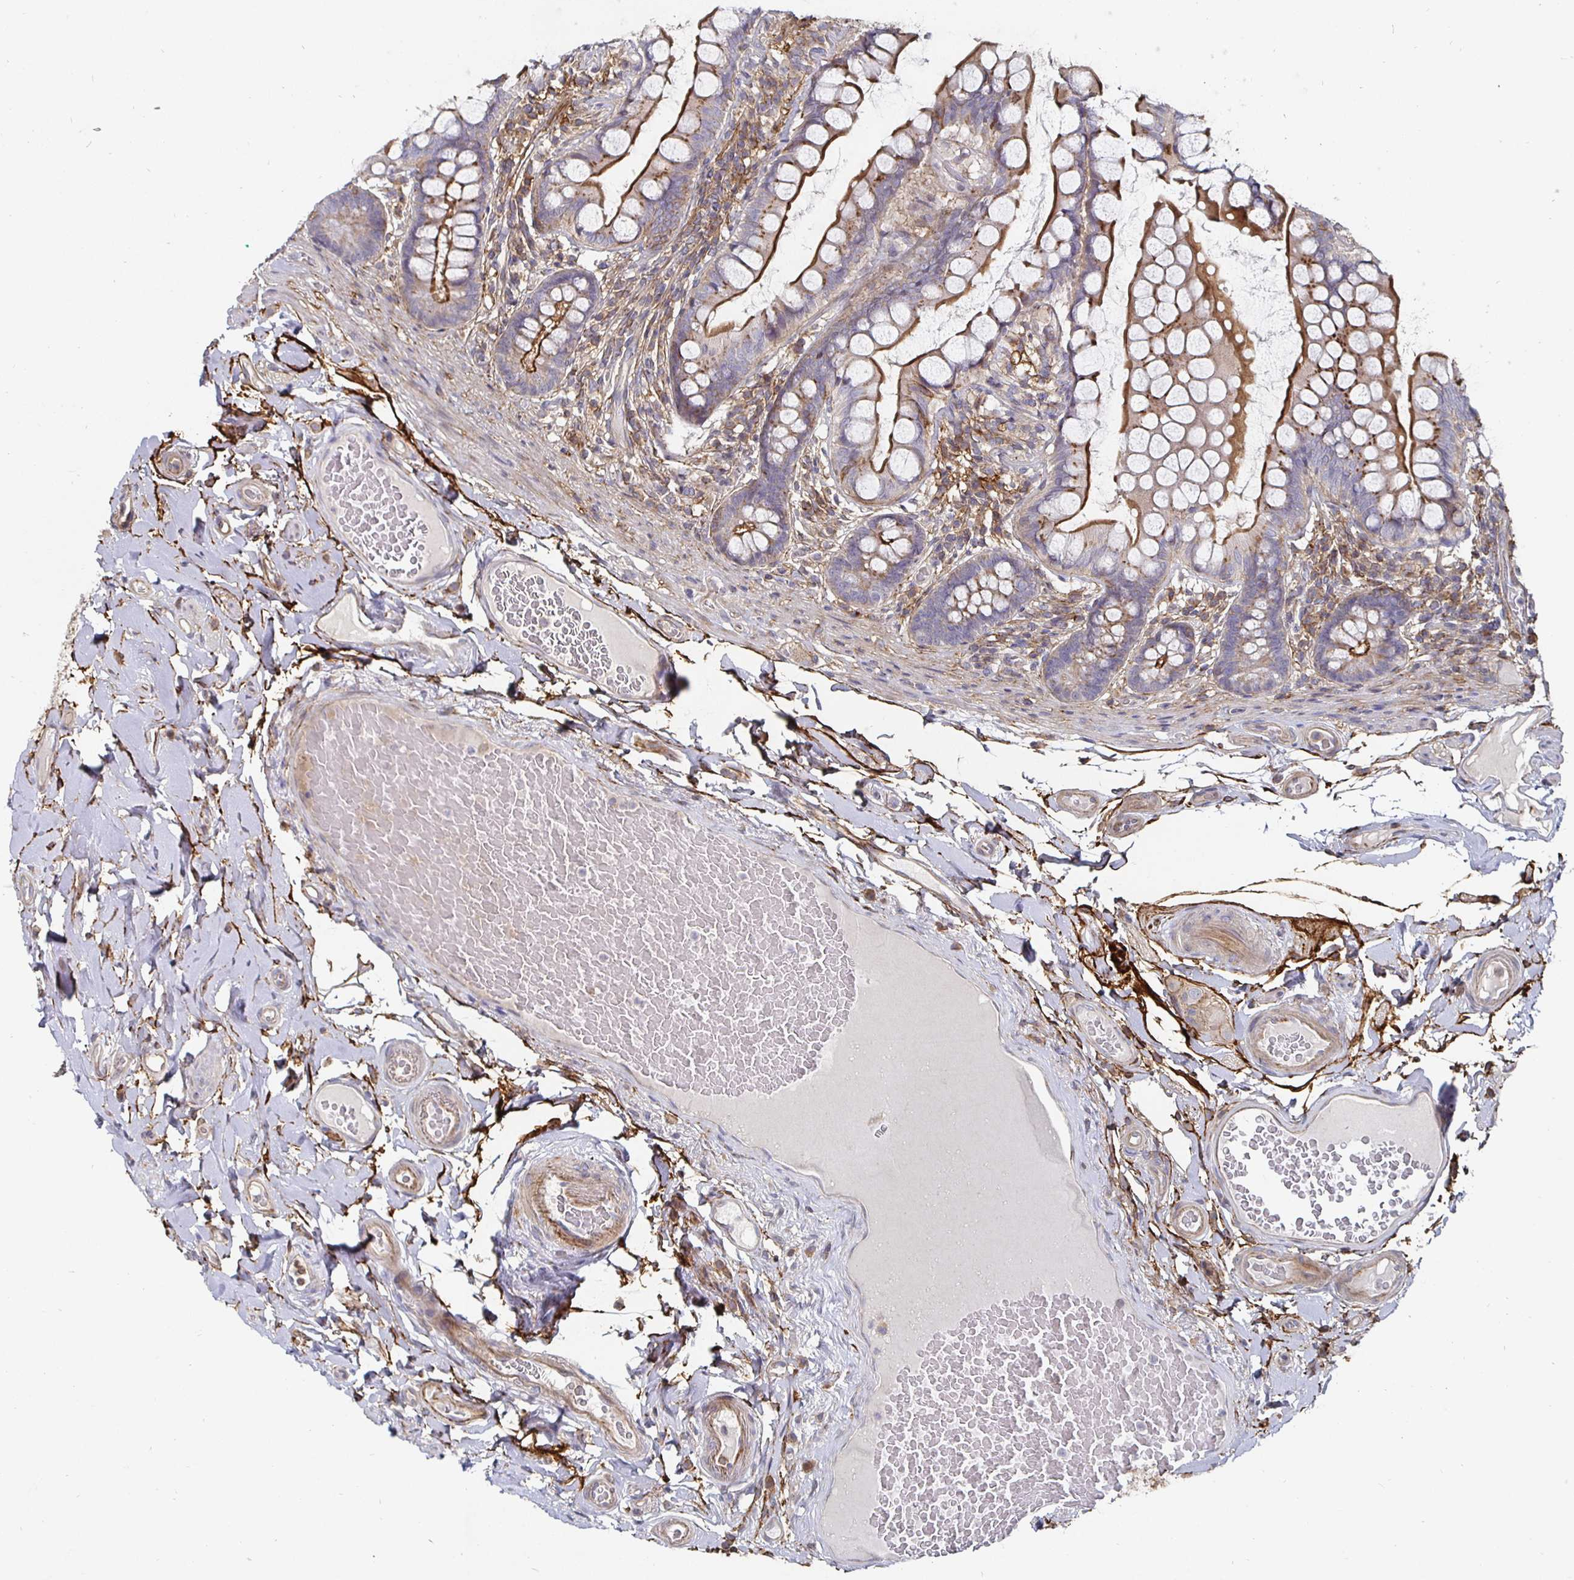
{"staining": {"intensity": "strong", "quantity": "25%-75%", "location": "cytoplasmic/membranous"}, "tissue": "small intestine", "cell_type": "Glandular cells", "image_type": "normal", "snomed": [{"axis": "morphology", "description": "Normal tissue, NOS"}, {"axis": "topography", "description": "Small intestine"}], "caption": "An immunohistochemistry (IHC) image of unremarkable tissue is shown. Protein staining in brown highlights strong cytoplasmic/membranous positivity in small intestine within glandular cells.", "gene": "GJA4", "patient": {"sex": "male", "age": 70}}